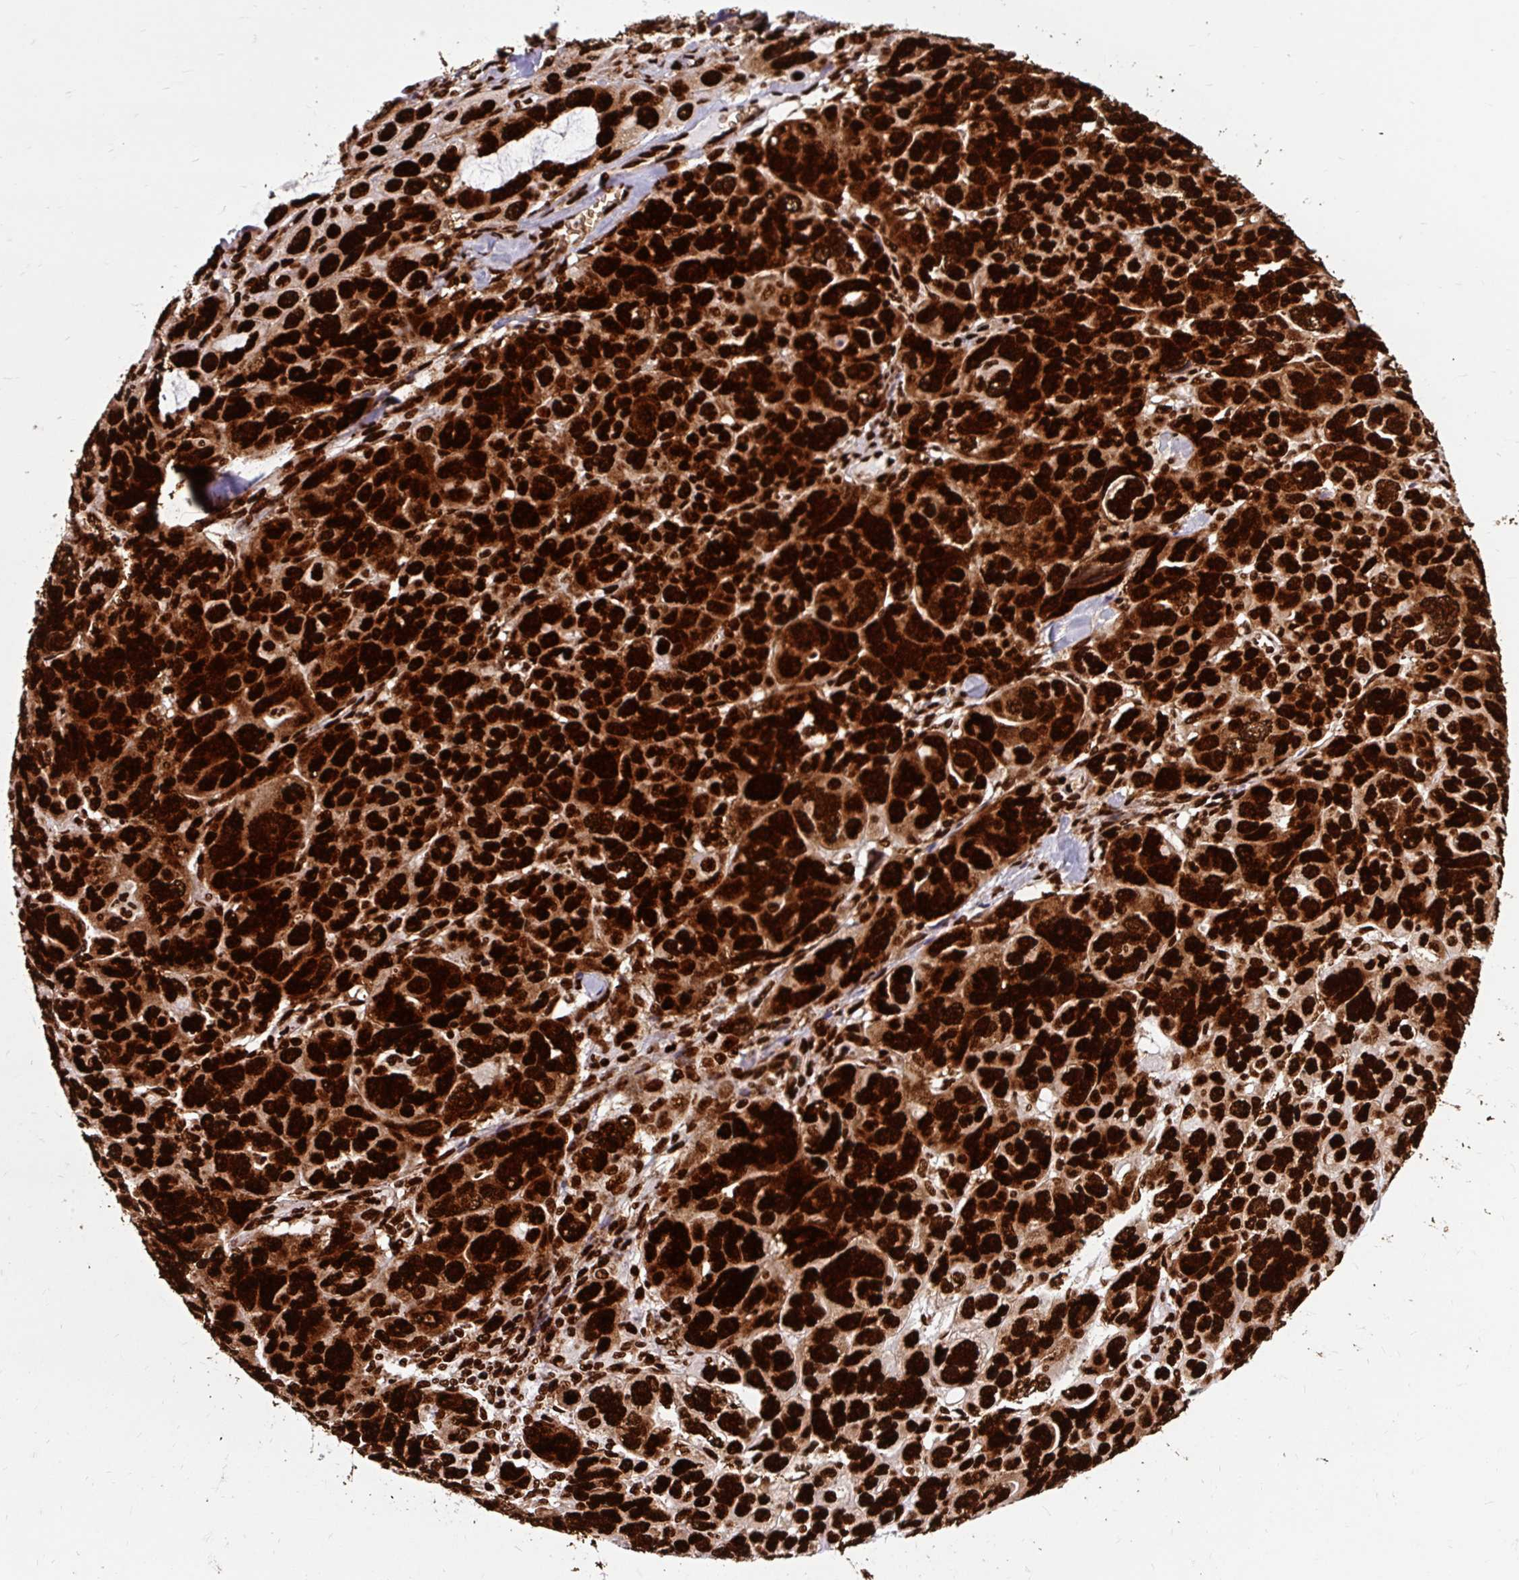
{"staining": {"intensity": "strong", "quantity": ">75%", "location": "nuclear"}, "tissue": "ovarian cancer", "cell_type": "Tumor cells", "image_type": "cancer", "snomed": [{"axis": "morphology", "description": "Cystadenocarcinoma, serous, NOS"}, {"axis": "topography", "description": "Ovary"}], "caption": "About >75% of tumor cells in serous cystadenocarcinoma (ovarian) exhibit strong nuclear protein staining as visualized by brown immunohistochemical staining.", "gene": "FUS", "patient": {"sex": "female", "age": 63}}